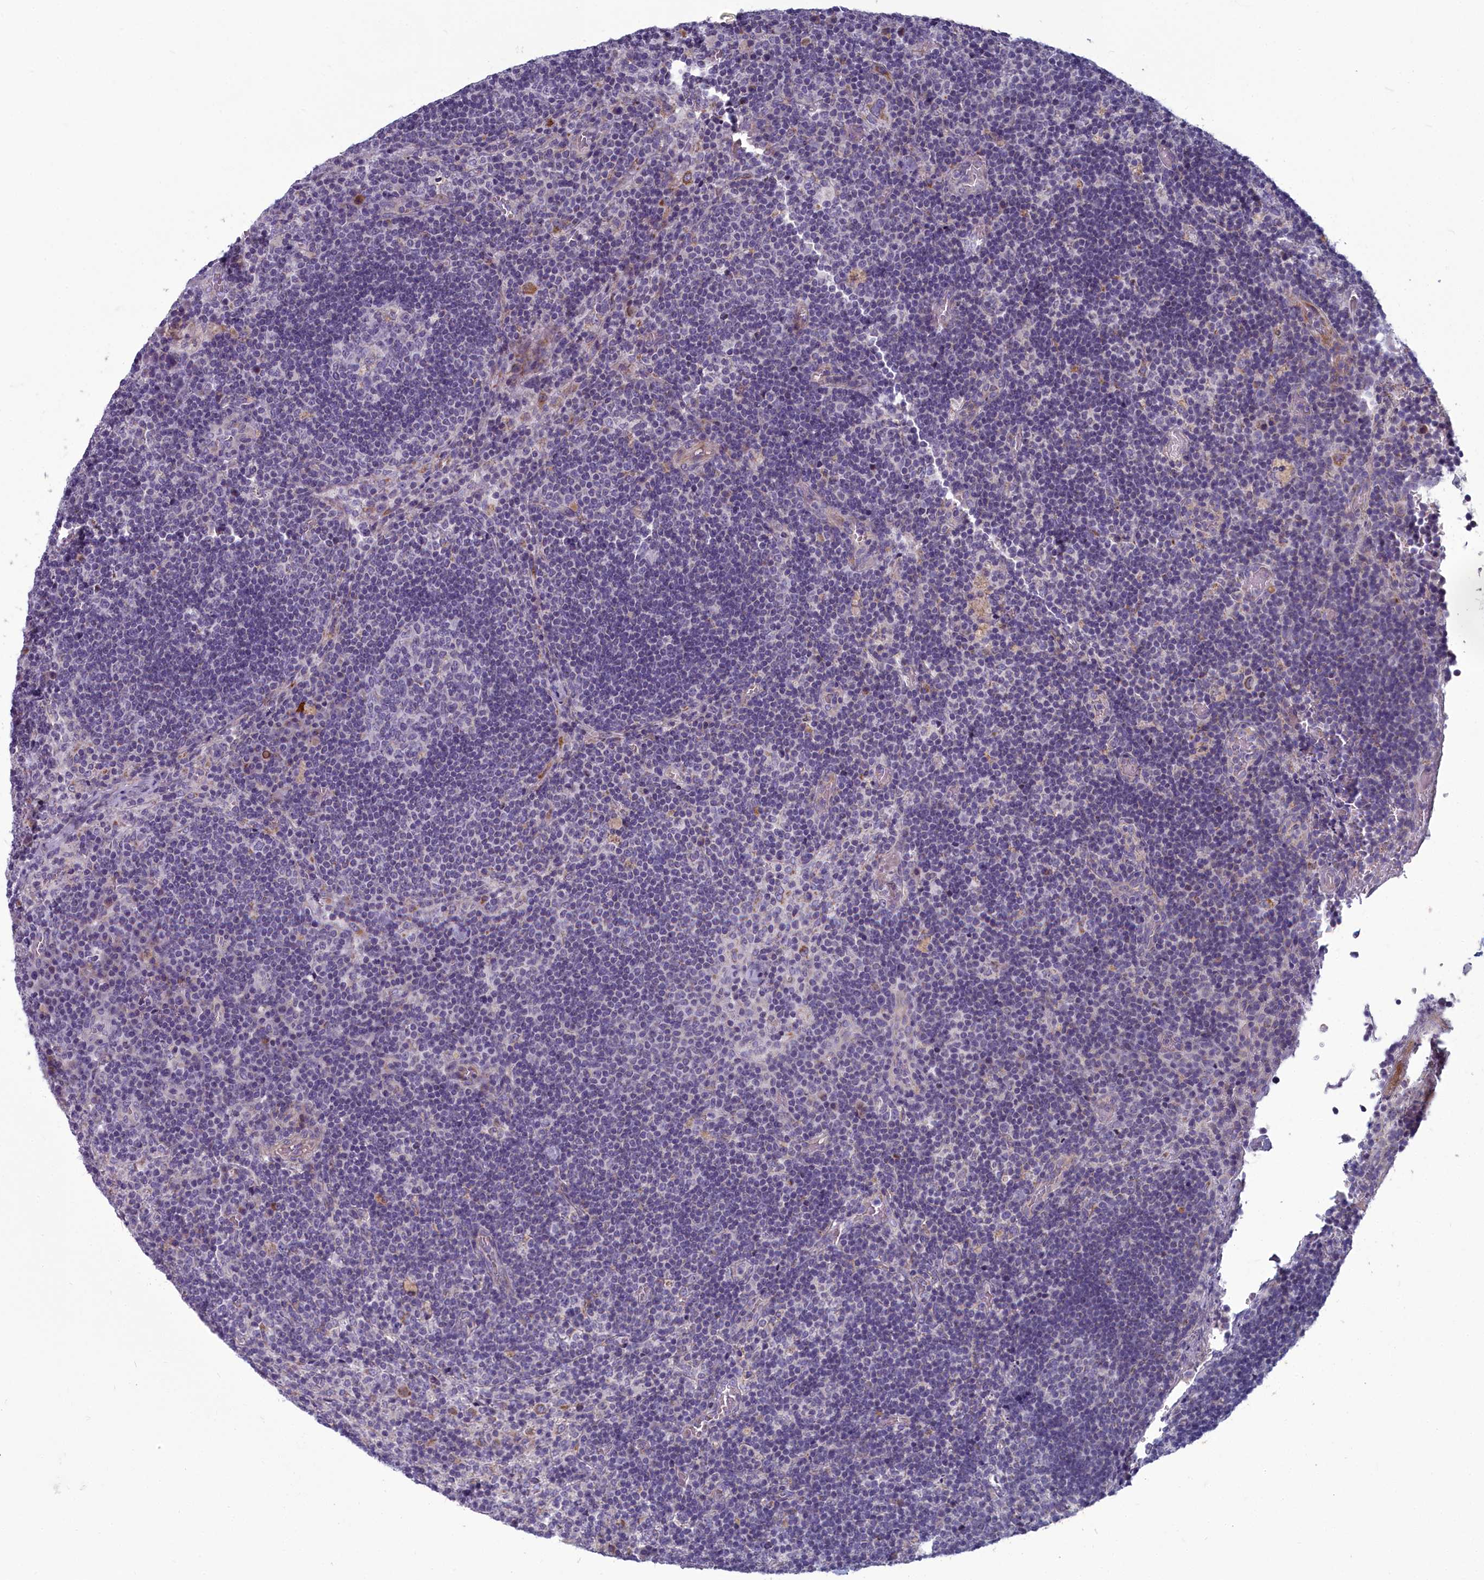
{"staining": {"intensity": "negative", "quantity": "none", "location": "none"}, "tissue": "lymph node", "cell_type": "Germinal center cells", "image_type": "normal", "snomed": [{"axis": "morphology", "description": "Normal tissue, NOS"}, {"axis": "topography", "description": "Lymph node"}], "caption": "Germinal center cells show no significant positivity in benign lymph node. Brightfield microscopy of immunohistochemistry (IHC) stained with DAB (3,3'-diaminobenzidine) (brown) and hematoxylin (blue), captured at high magnification.", "gene": "INSYN2A", "patient": {"sex": "male", "age": 58}}